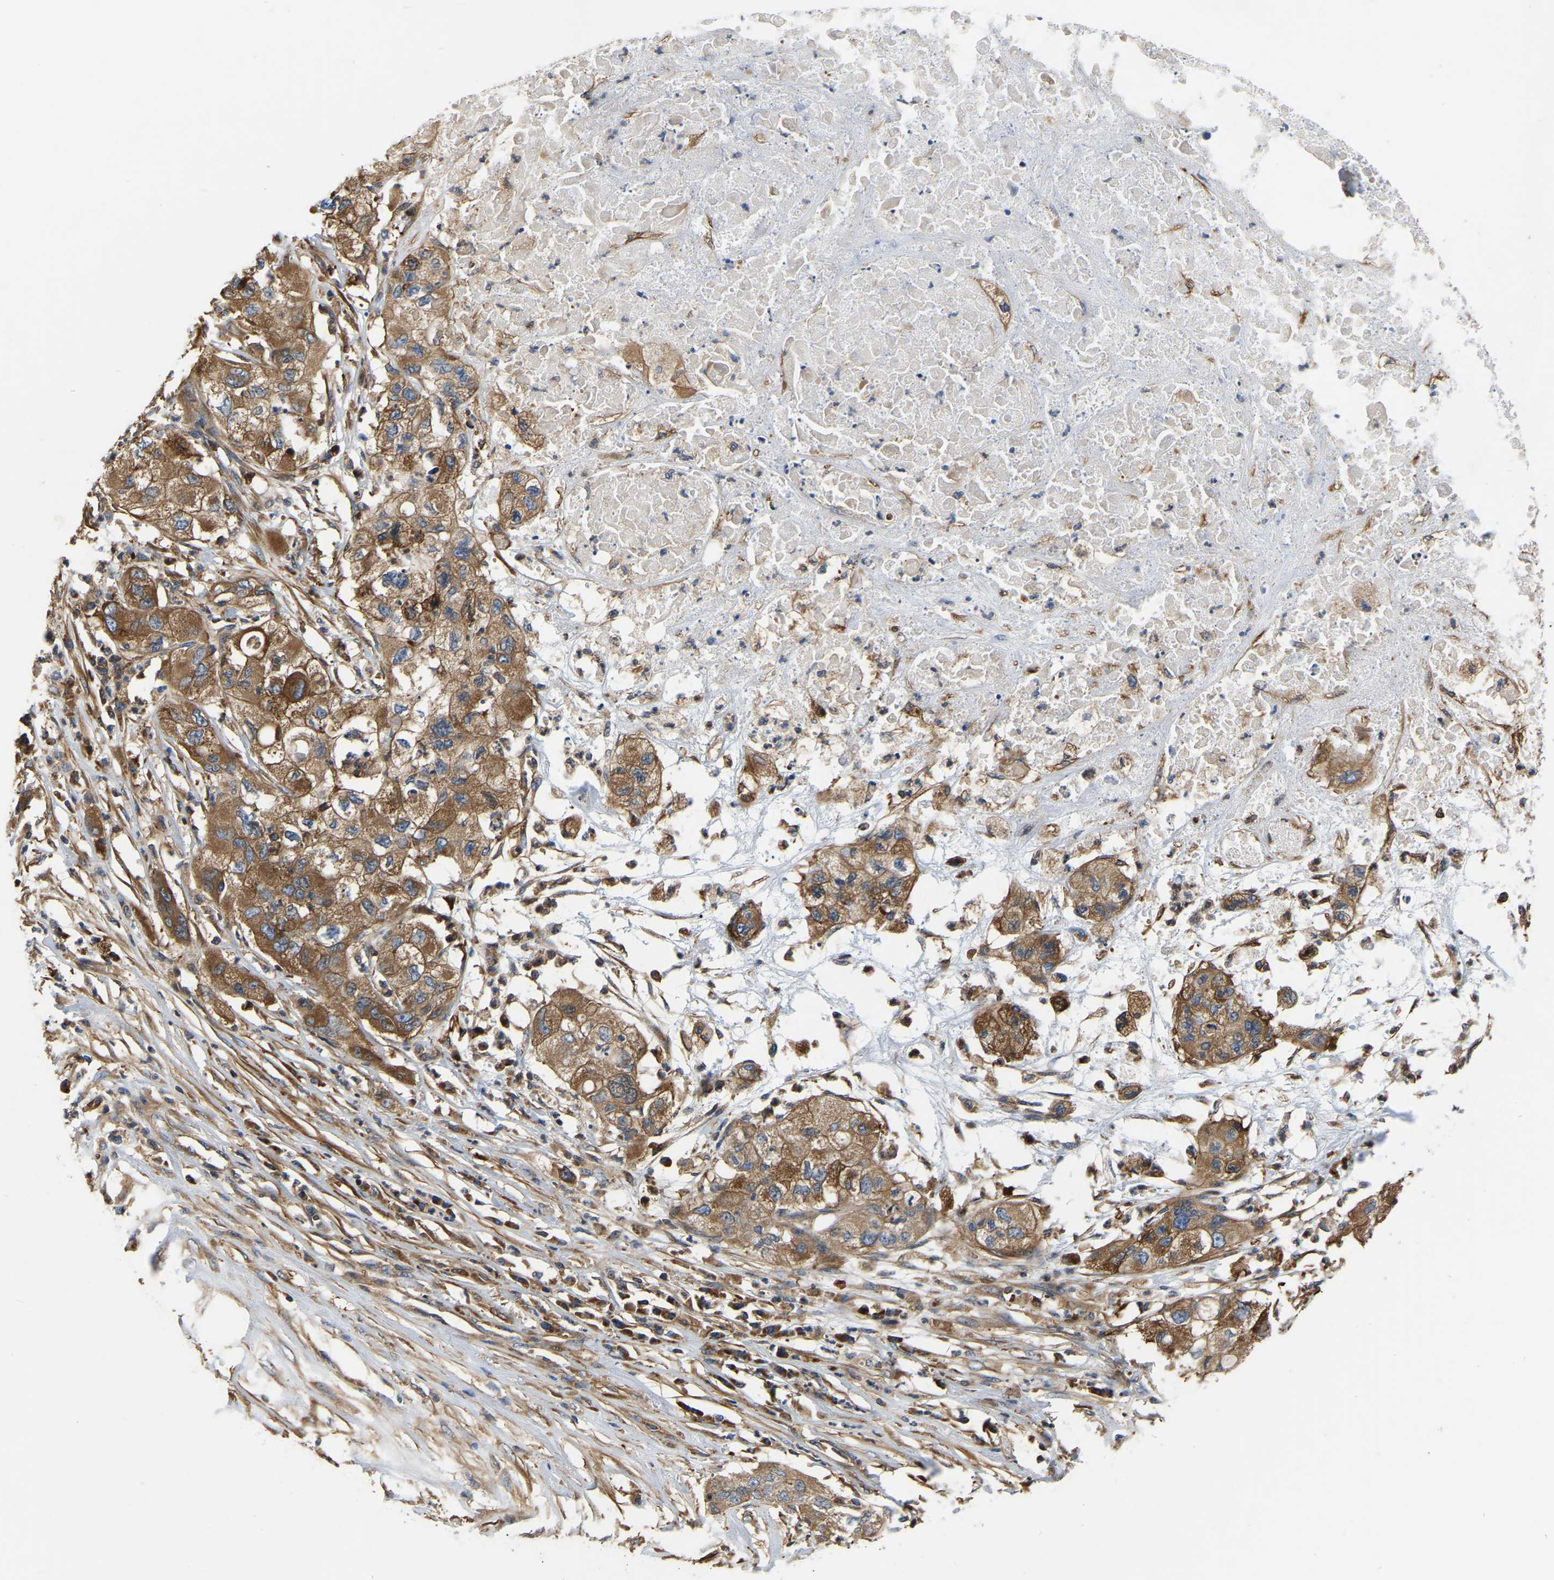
{"staining": {"intensity": "moderate", "quantity": ">75%", "location": "cytoplasmic/membranous"}, "tissue": "pancreatic cancer", "cell_type": "Tumor cells", "image_type": "cancer", "snomed": [{"axis": "morphology", "description": "Adenocarcinoma, NOS"}, {"axis": "topography", "description": "Pancreas"}], "caption": "Pancreatic cancer stained for a protein shows moderate cytoplasmic/membranous positivity in tumor cells. The staining is performed using DAB brown chromogen to label protein expression. The nuclei are counter-stained blue using hematoxylin.", "gene": "GARS1", "patient": {"sex": "female", "age": 78}}